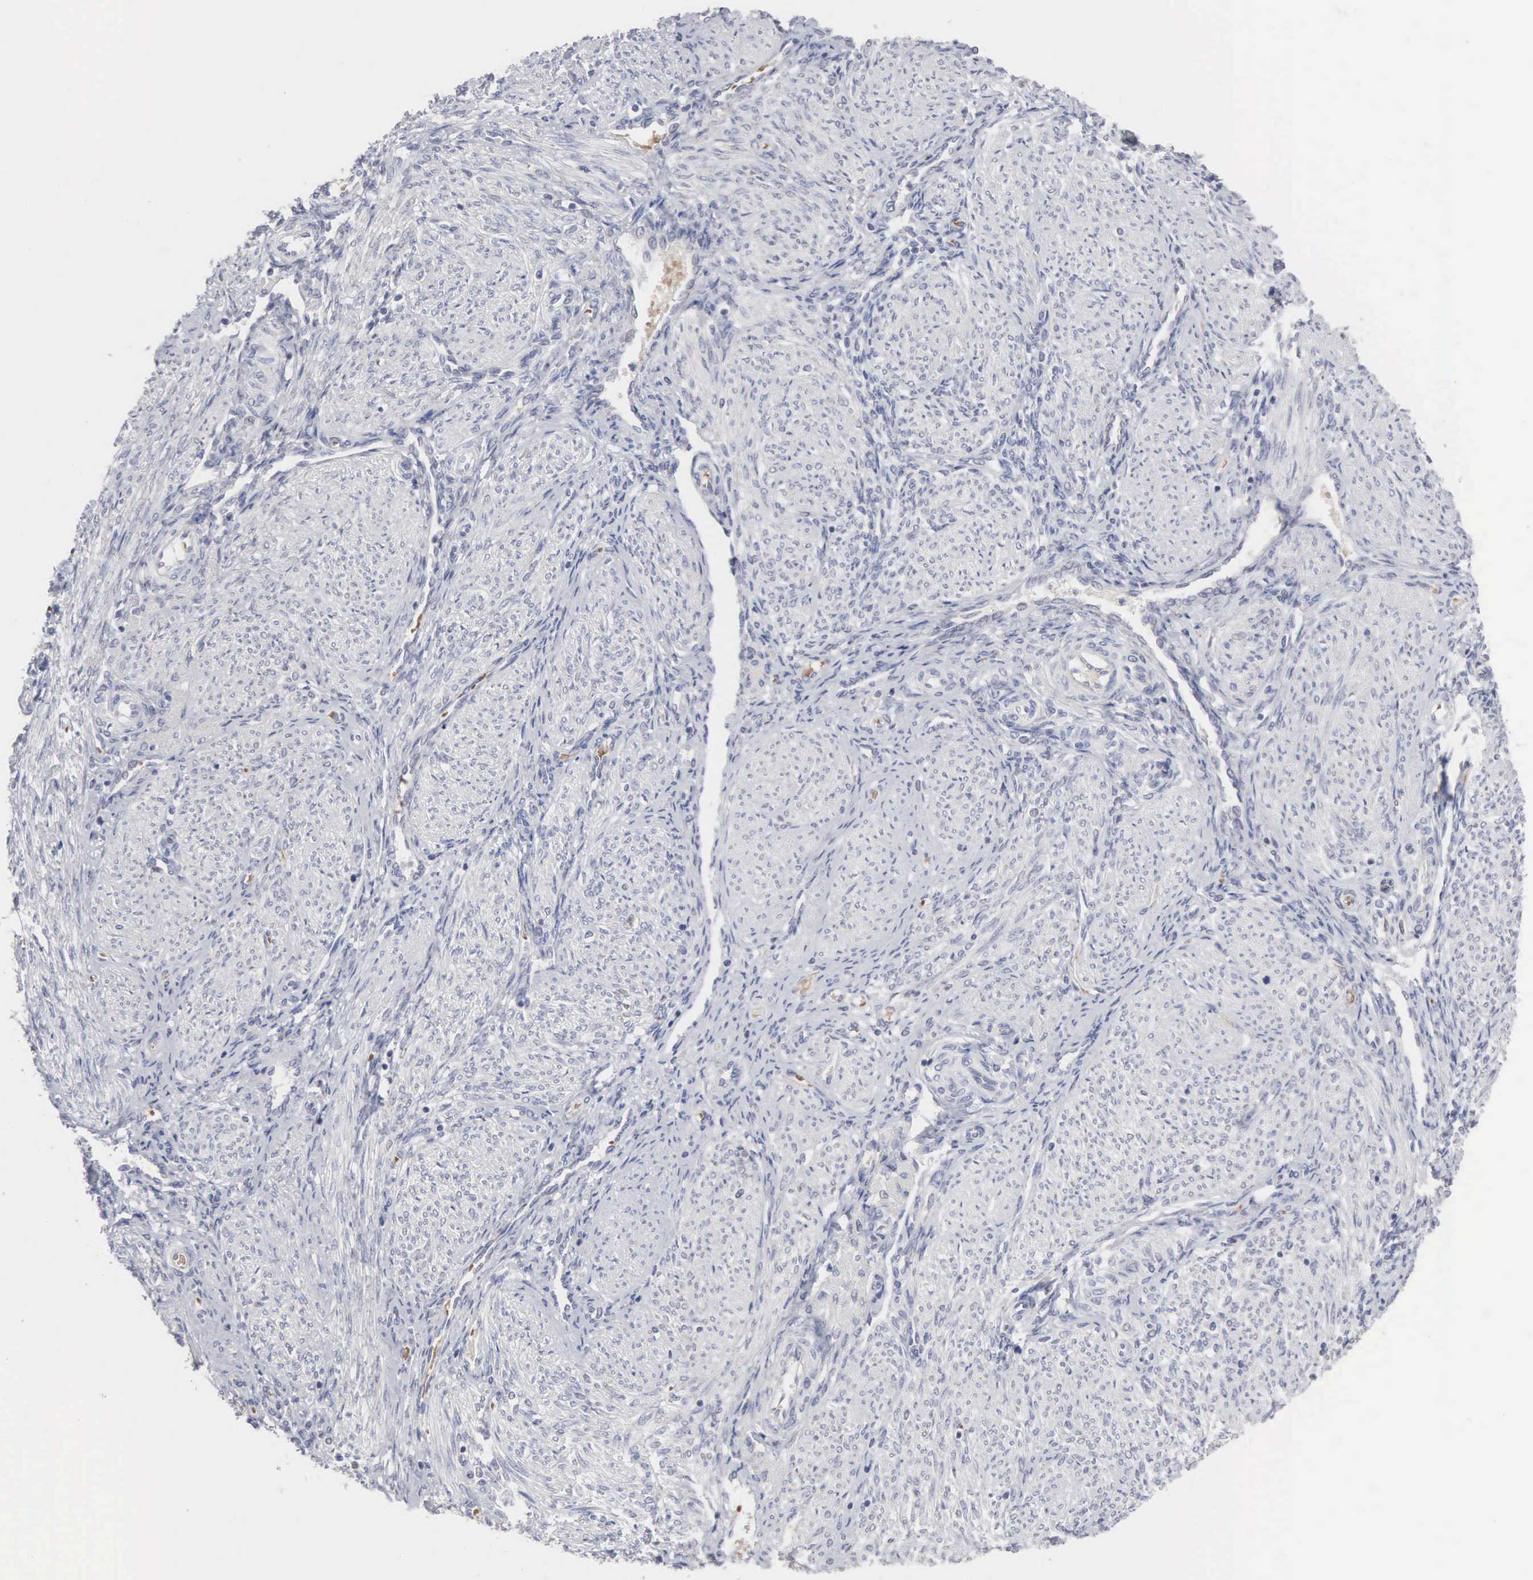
{"staining": {"intensity": "negative", "quantity": "none", "location": "none"}, "tissue": "endometrium", "cell_type": "Cells in endometrial stroma", "image_type": "normal", "snomed": [{"axis": "morphology", "description": "Normal tissue, NOS"}, {"axis": "topography", "description": "Endometrium"}], "caption": "Cells in endometrial stroma show no significant protein expression in benign endometrium. (Brightfield microscopy of DAB immunohistochemistry (IHC) at high magnification).", "gene": "ACOT4", "patient": {"sex": "female", "age": 36}}